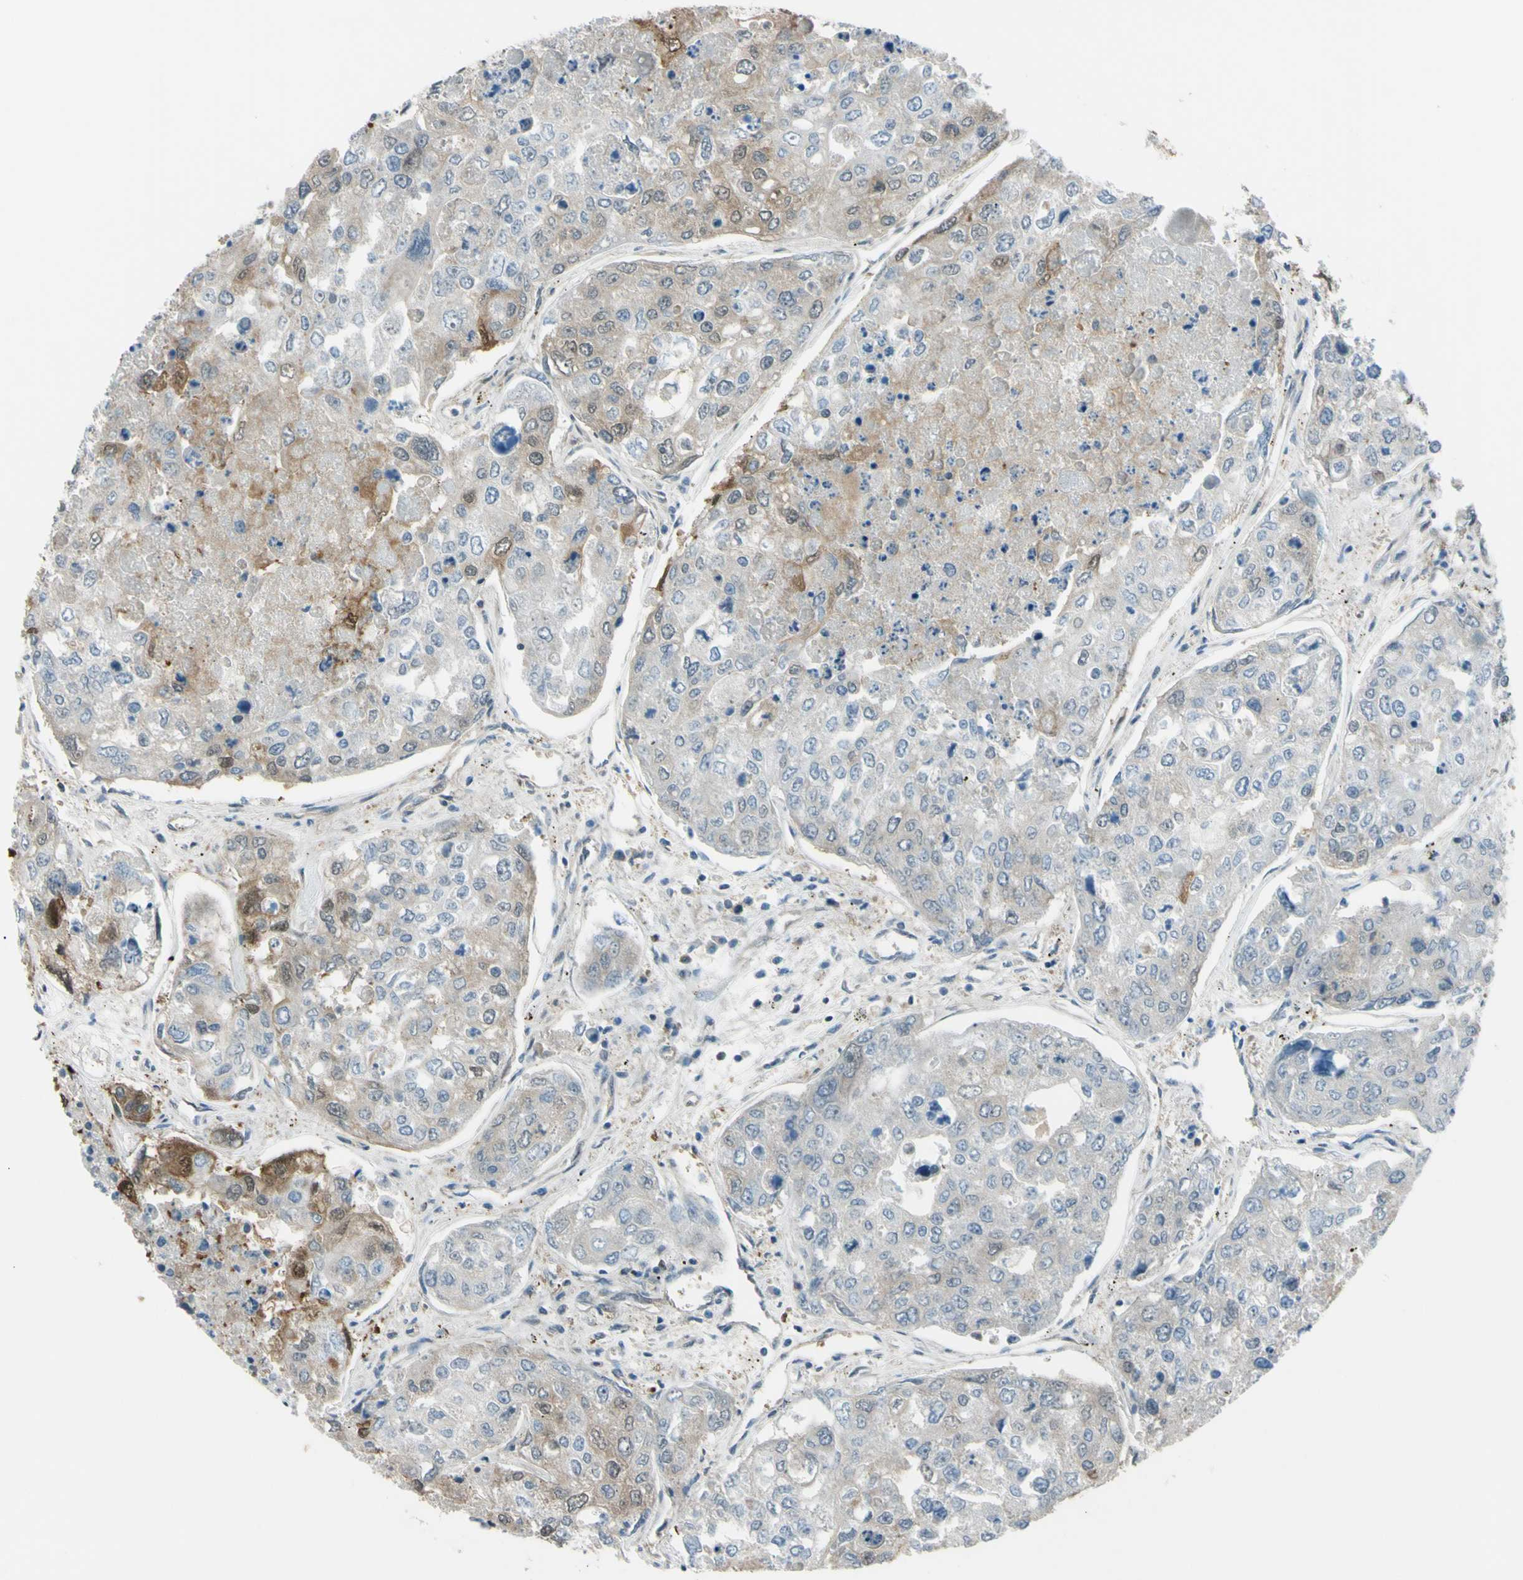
{"staining": {"intensity": "moderate", "quantity": "<25%", "location": "cytoplasmic/membranous"}, "tissue": "urothelial cancer", "cell_type": "Tumor cells", "image_type": "cancer", "snomed": [{"axis": "morphology", "description": "Urothelial carcinoma, High grade"}, {"axis": "topography", "description": "Lymph node"}, {"axis": "topography", "description": "Urinary bladder"}], "caption": "DAB immunohistochemical staining of urothelial cancer reveals moderate cytoplasmic/membranous protein staining in approximately <25% of tumor cells.", "gene": "YWHAQ", "patient": {"sex": "male", "age": 51}}